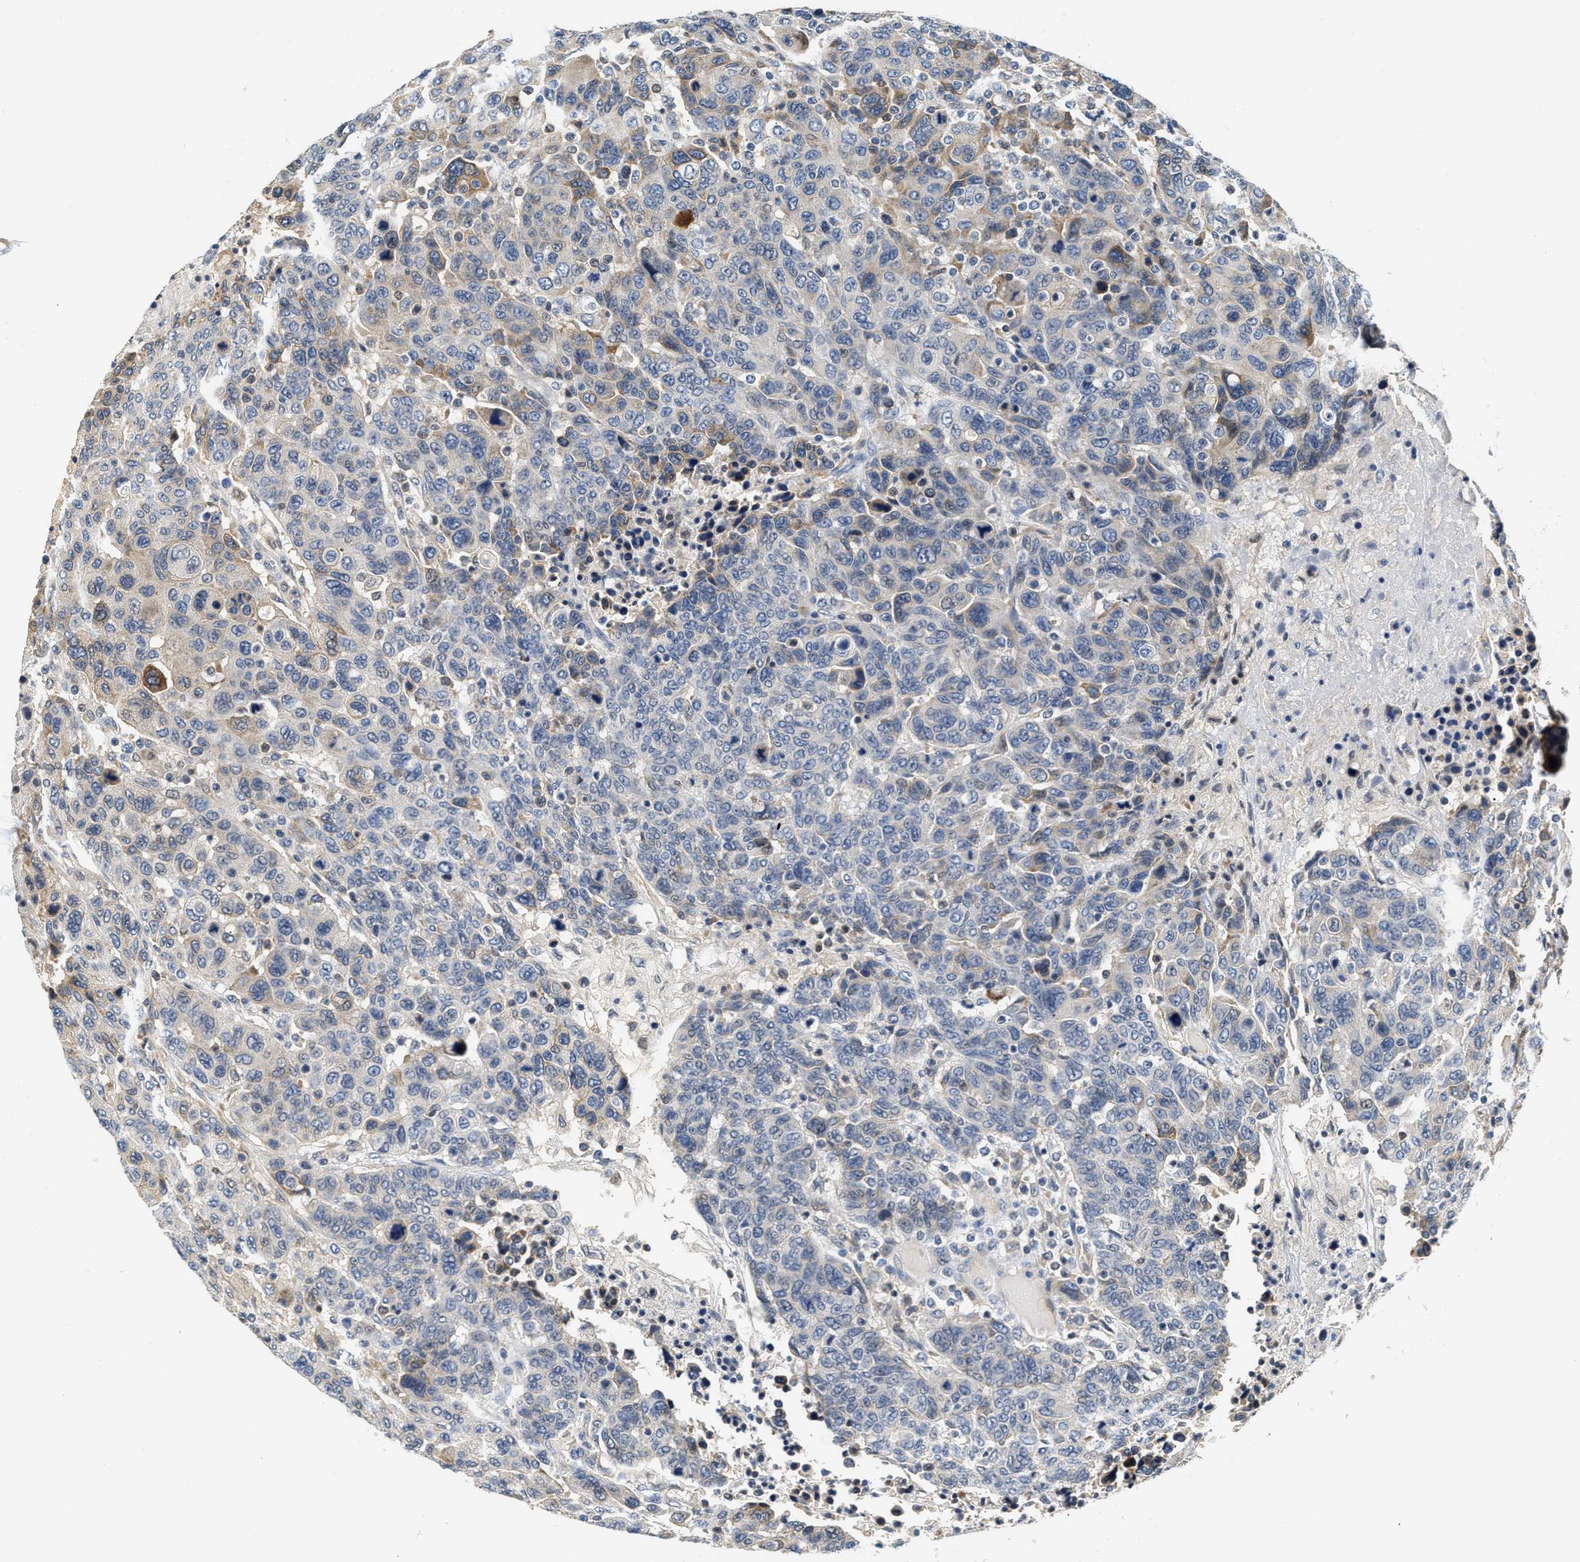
{"staining": {"intensity": "weak", "quantity": "25%-75%", "location": "cytoplasmic/membranous"}, "tissue": "breast cancer", "cell_type": "Tumor cells", "image_type": "cancer", "snomed": [{"axis": "morphology", "description": "Duct carcinoma"}, {"axis": "topography", "description": "Breast"}], "caption": "Breast intraductal carcinoma was stained to show a protein in brown. There is low levels of weak cytoplasmic/membranous expression in approximately 25%-75% of tumor cells.", "gene": "TNIP2", "patient": {"sex": "female", "age": 37}}